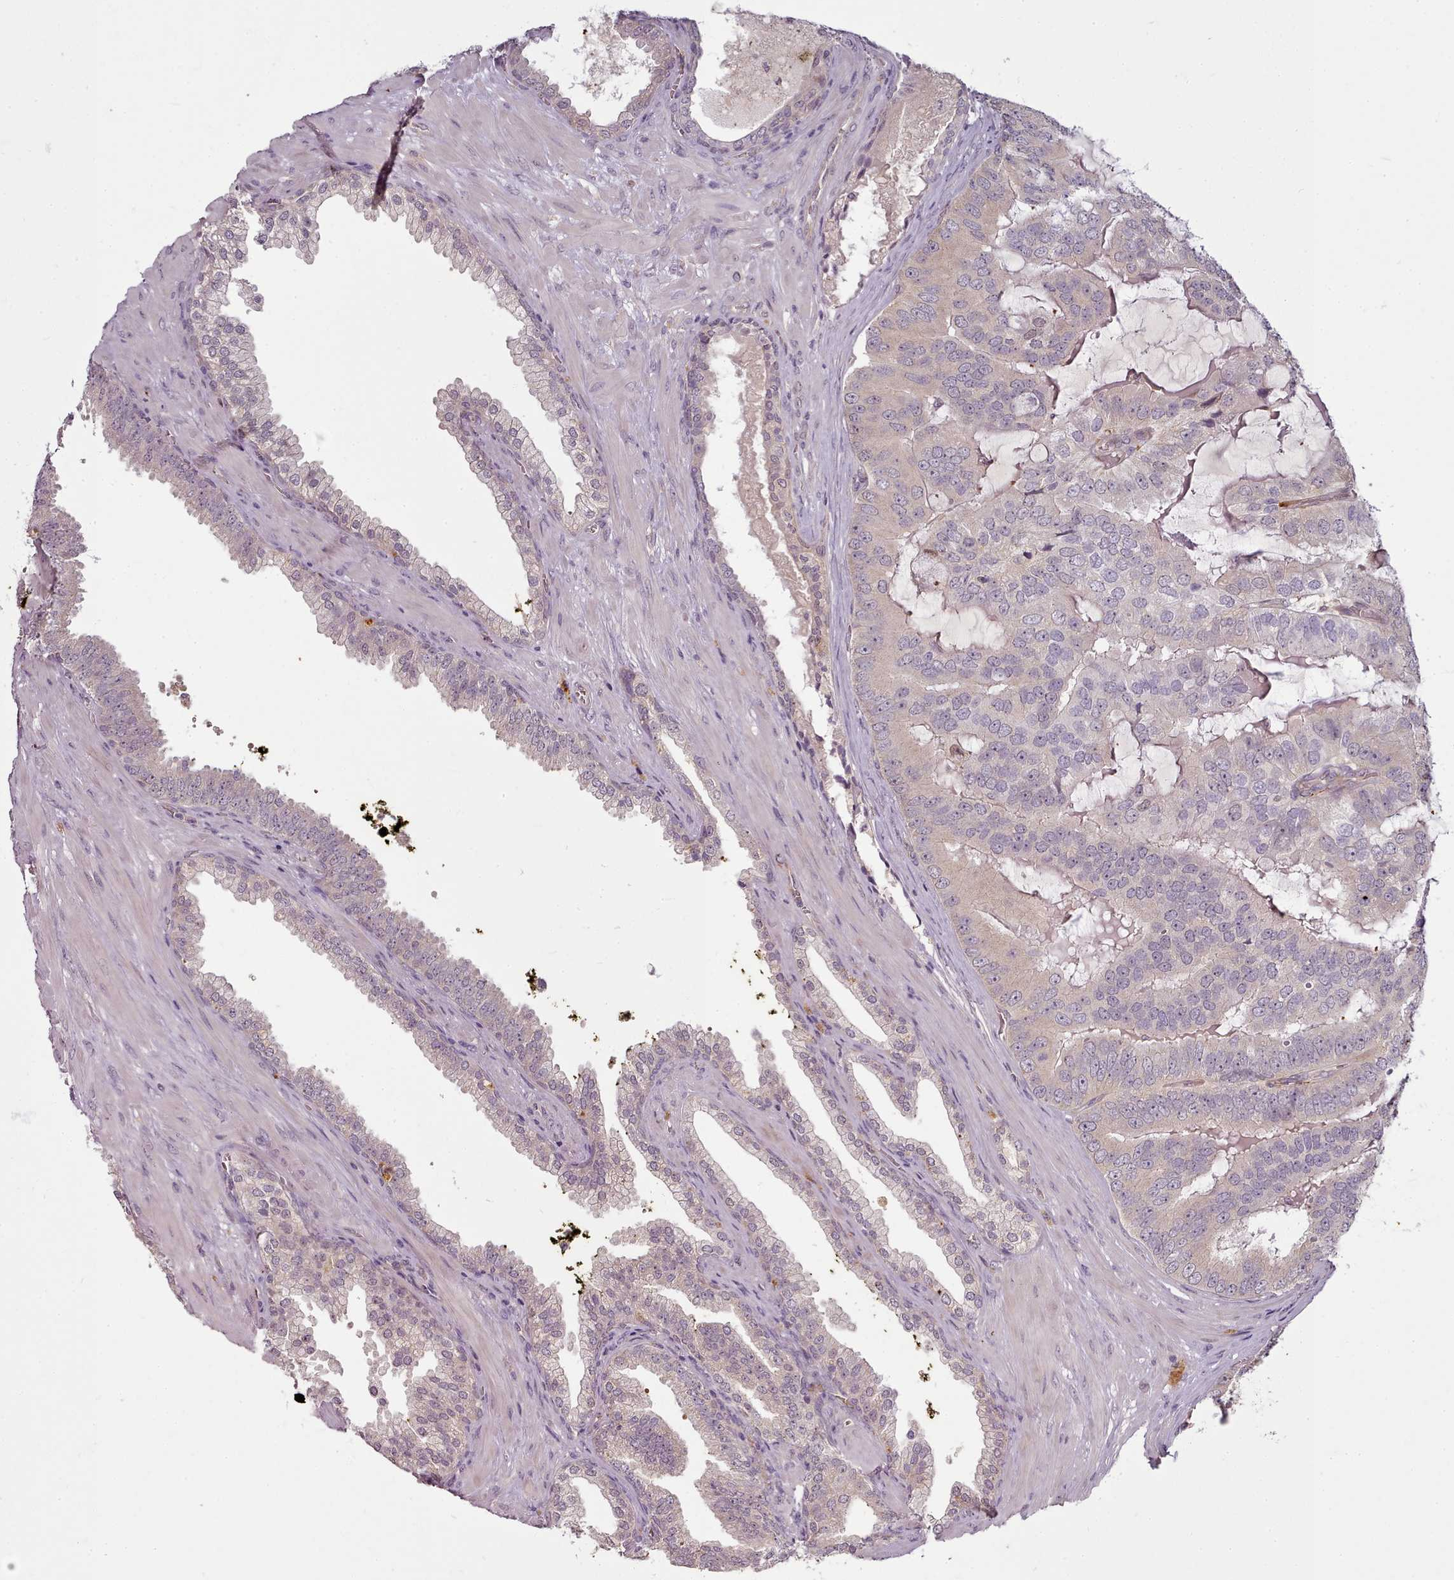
{"staining": {"intensity": "negative", "quantity": "none", "location": "none"}, "tissue": "prostate cancer", "cell_type": "Tumor cells", "image_type": "cancer", "snomed": [{"axis": "morphology", "description": "Adenocarcinoma, High grade"}, {"axis": "topography", "description": "Prostate"}], "caption": "Adenocarcinoma (high-grade) (prostate) was stained to show a protein in brown. There is no significant staining in tumor cells.", "gene": "C1QTNF5", "patient": {"sex": "male", "age": 55}}